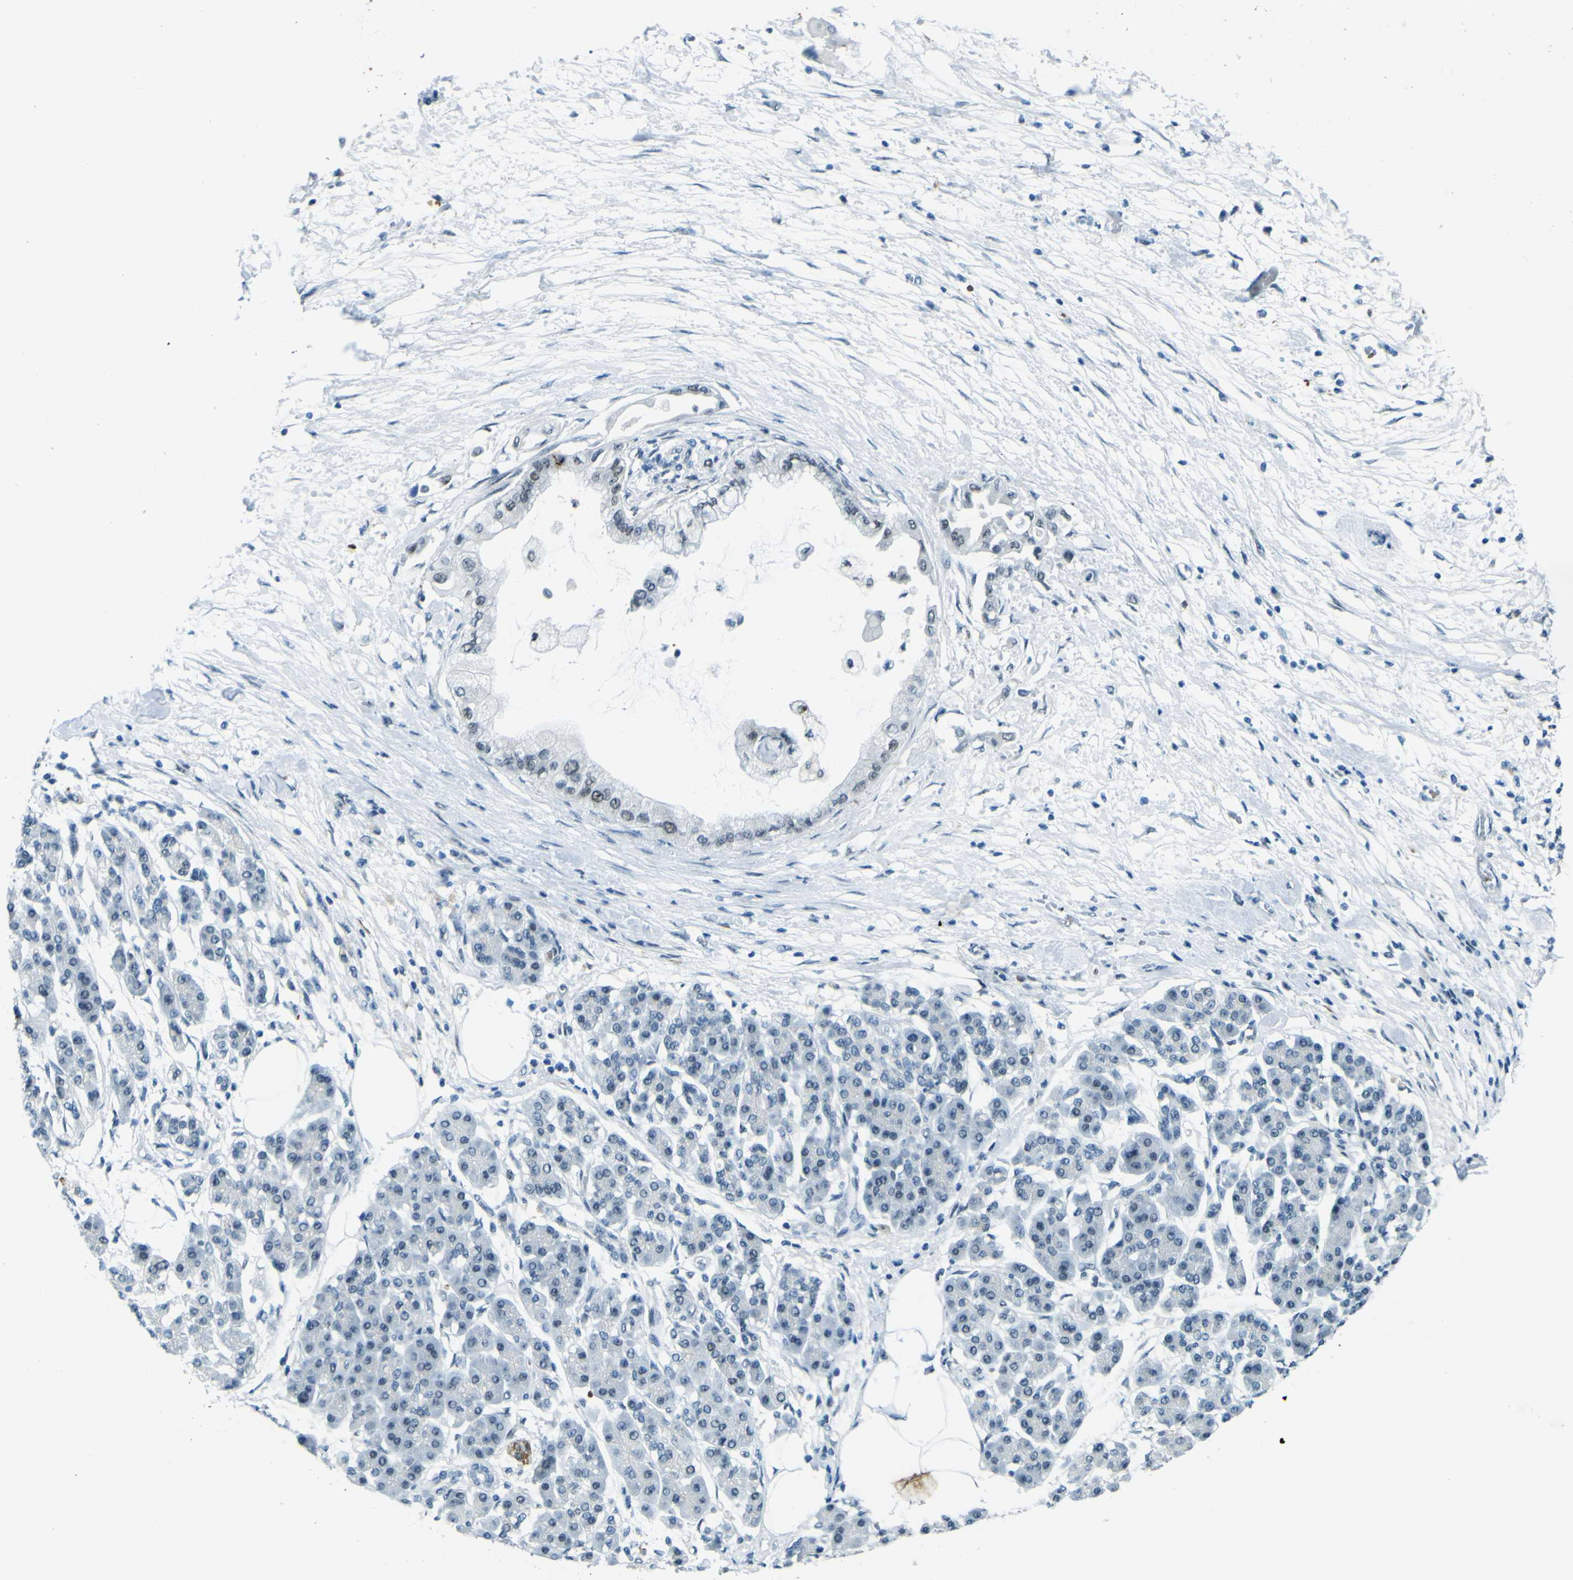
{"staining": {"intensity": "negative", "quantity": "none", "location": "none"}, "tissue": "pancreatic cancer", "cell_type": "Tumor cells", "image_type": "cancer", "snomed": [{"axis": "morphology", "description": "Adenocarcinoma, NOS"}, {"axis": "morphology", "description": "Adenocarcinoma, metastatic, NOS"}, {"axis": "topography", "description": "Lymph node"}, {"axis": "topography", "description": "Pancreas"}, {"axis": "topography", "description": "Duodenum"}], "caption": "Photomicrograph shows no significant protein staining in tumor cells of pancreatic cancer. The staining is performed using DAB brown chromogen with nuclei counter-stained in using hematoxylin.", "gene": "CEBPG", "patient": {"sex": "female", "age": 64}}